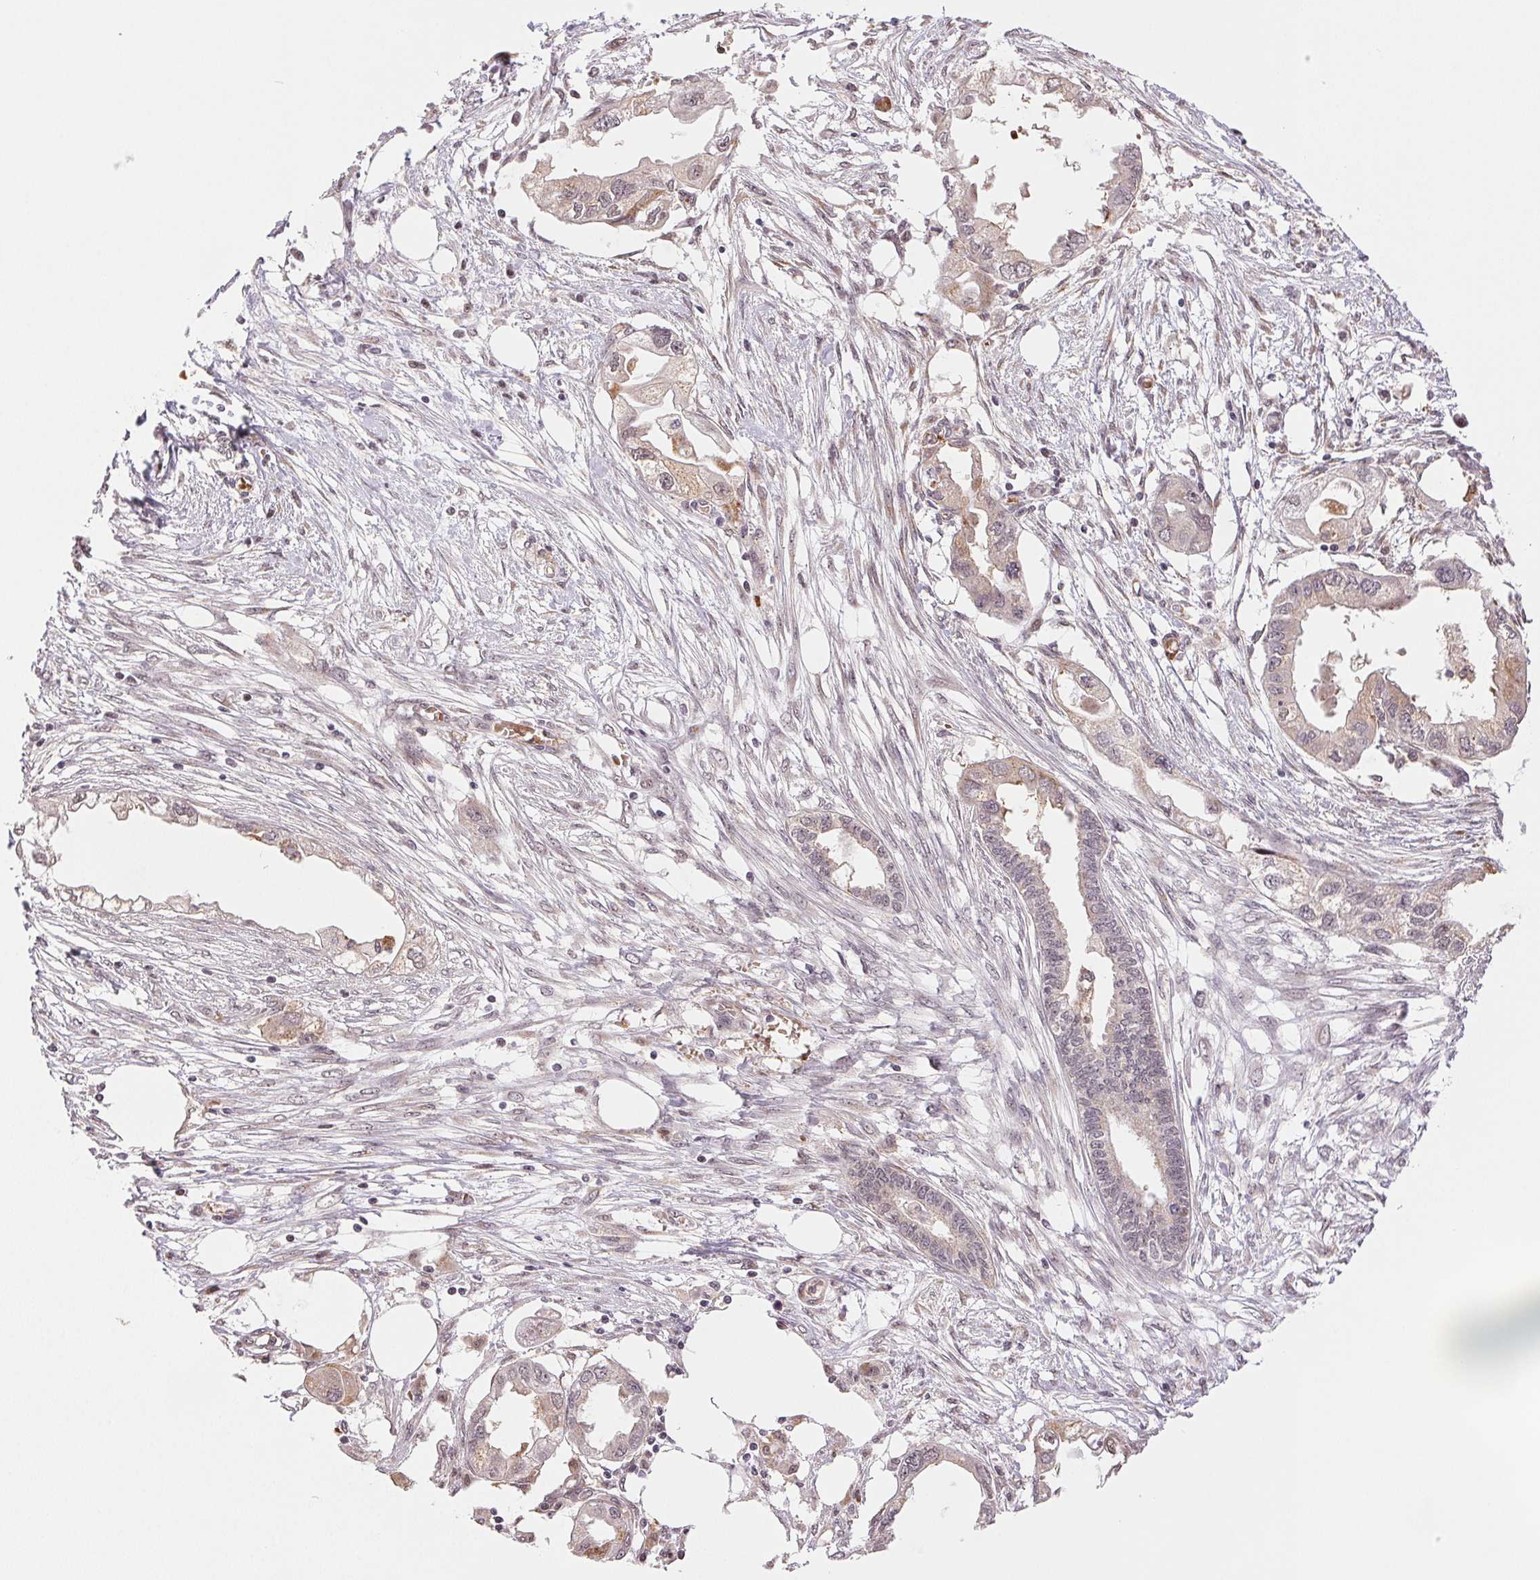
{"staining": {"intensity": "weak", "quantity": "<25%", "location": "cytoplasmic/membranous"}, "tissue": "endometrial cancer", "cell_type": "Tumor cells", "image_type": "cancer", "snomed": [{"axis": "morphology", "description": "Adenocarcinoma, NOS"}, {"axis": "morphology", "description": "Adenocarcinoma, metastatic, NOS"}, {"axis": "topography", "description": "Adipose tissue"}, {"axis": "topography", "description": "Endometrium"}], "caption": "IHC histopathology image of neoplastic tissue: human metastatic adenocarcinoma (endometrial) stained with DAB reveals no significant protein staining in tumor cells. (DAB IHC, high magnification).", "gene": "GRHL3", "patient": {"sex": "female", "age": 67}}